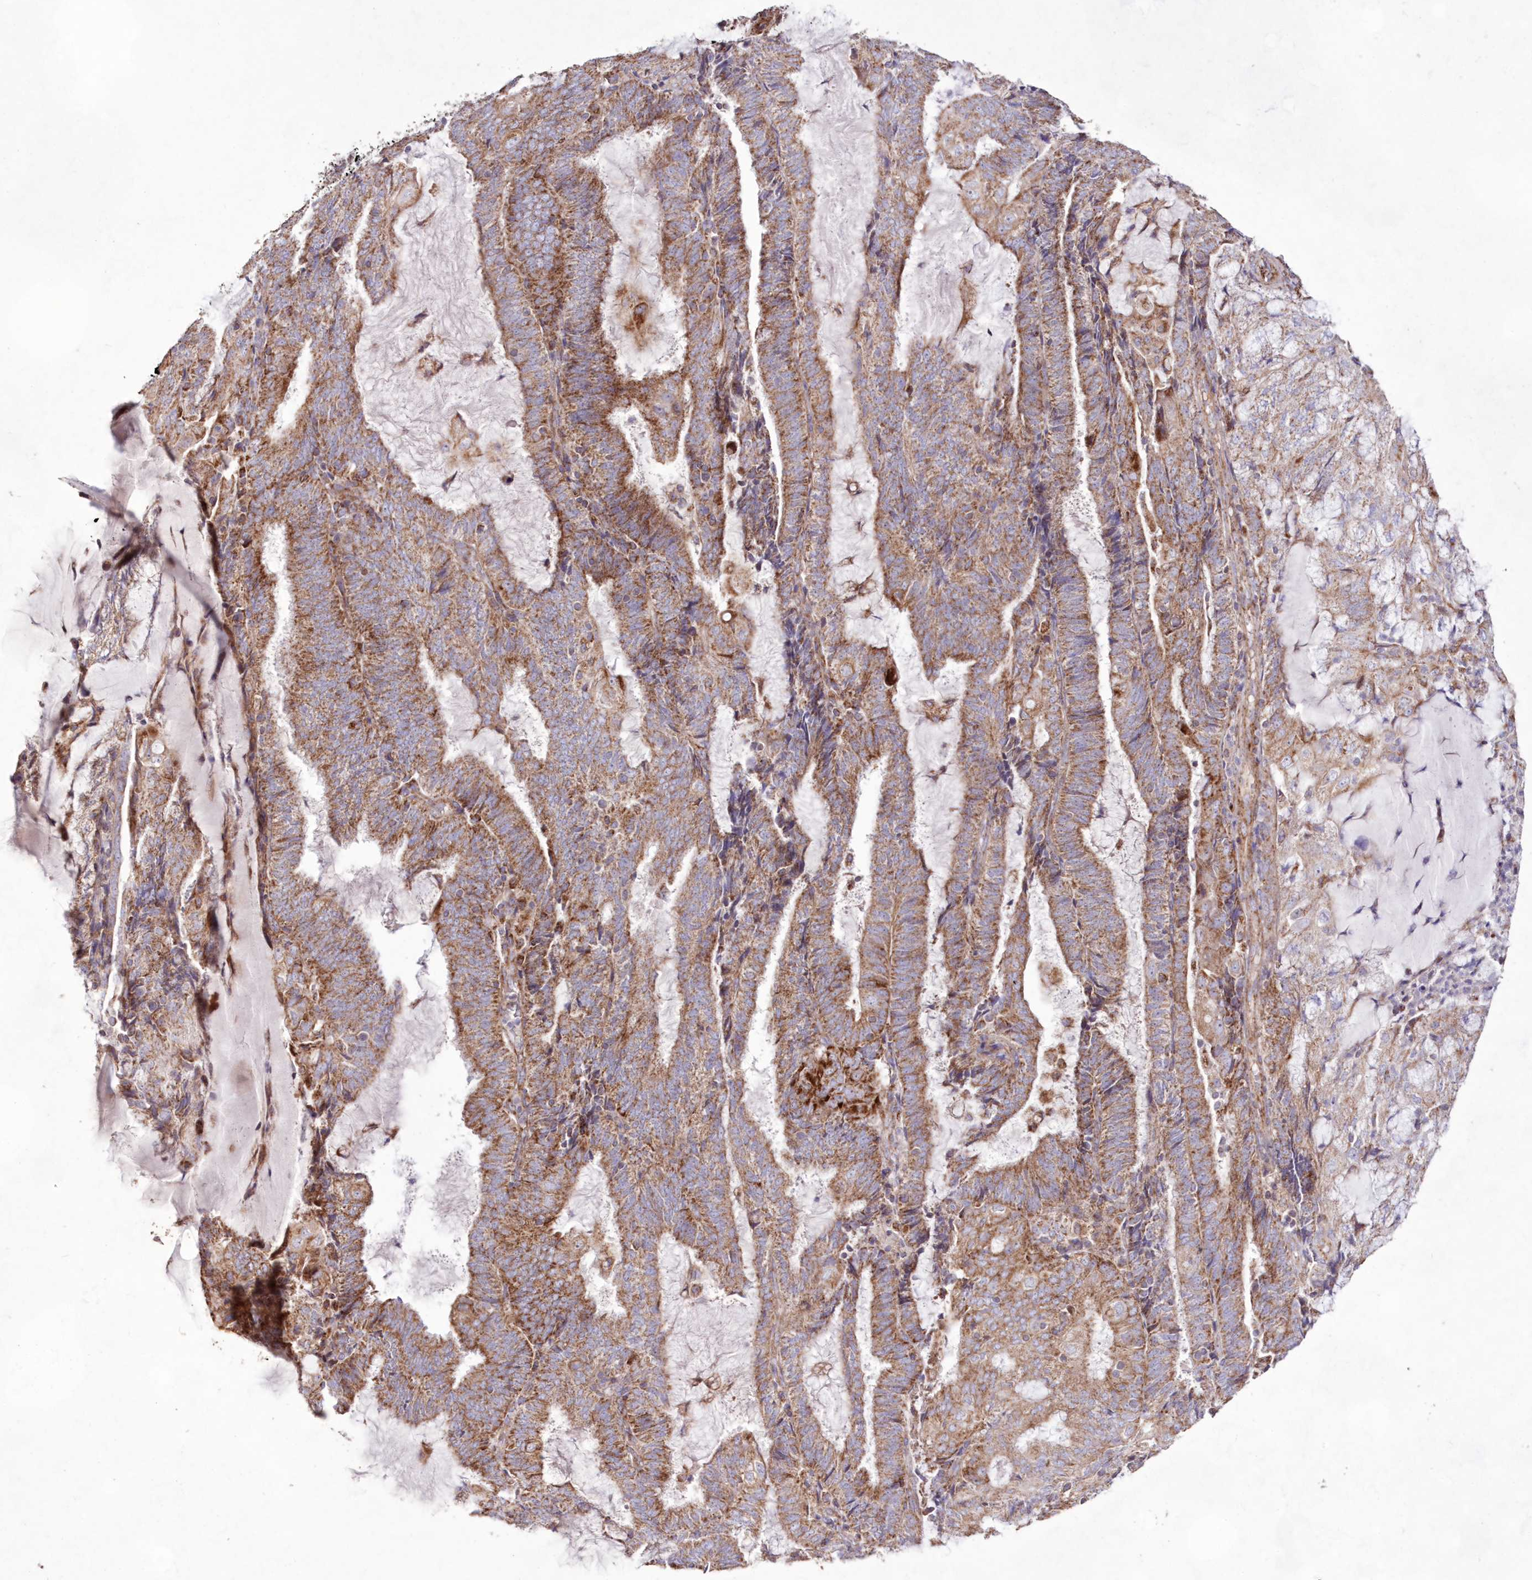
{"staining": {"intensity": "moderate", "quantity": ">75%", "location": "cytoplasmic/membranous"}, "tissue": "endometrial cancer", "cell_type": "Tumor cells", "image_type": "cancer", "snomed": [{"axis": "morphology", "description": "Adenocarcinoma, NOS"}, {"axis": "topography", "description": "Endometrium"}], "caption": "A photomicrograph of adenocarcinoma (endometrial) stained for a protein demonstrates moderate cytoplasmic/membranous brown staining in tumor cells.", "gene": "HADHB", "patient": {"sex": "female", "age": 81}}